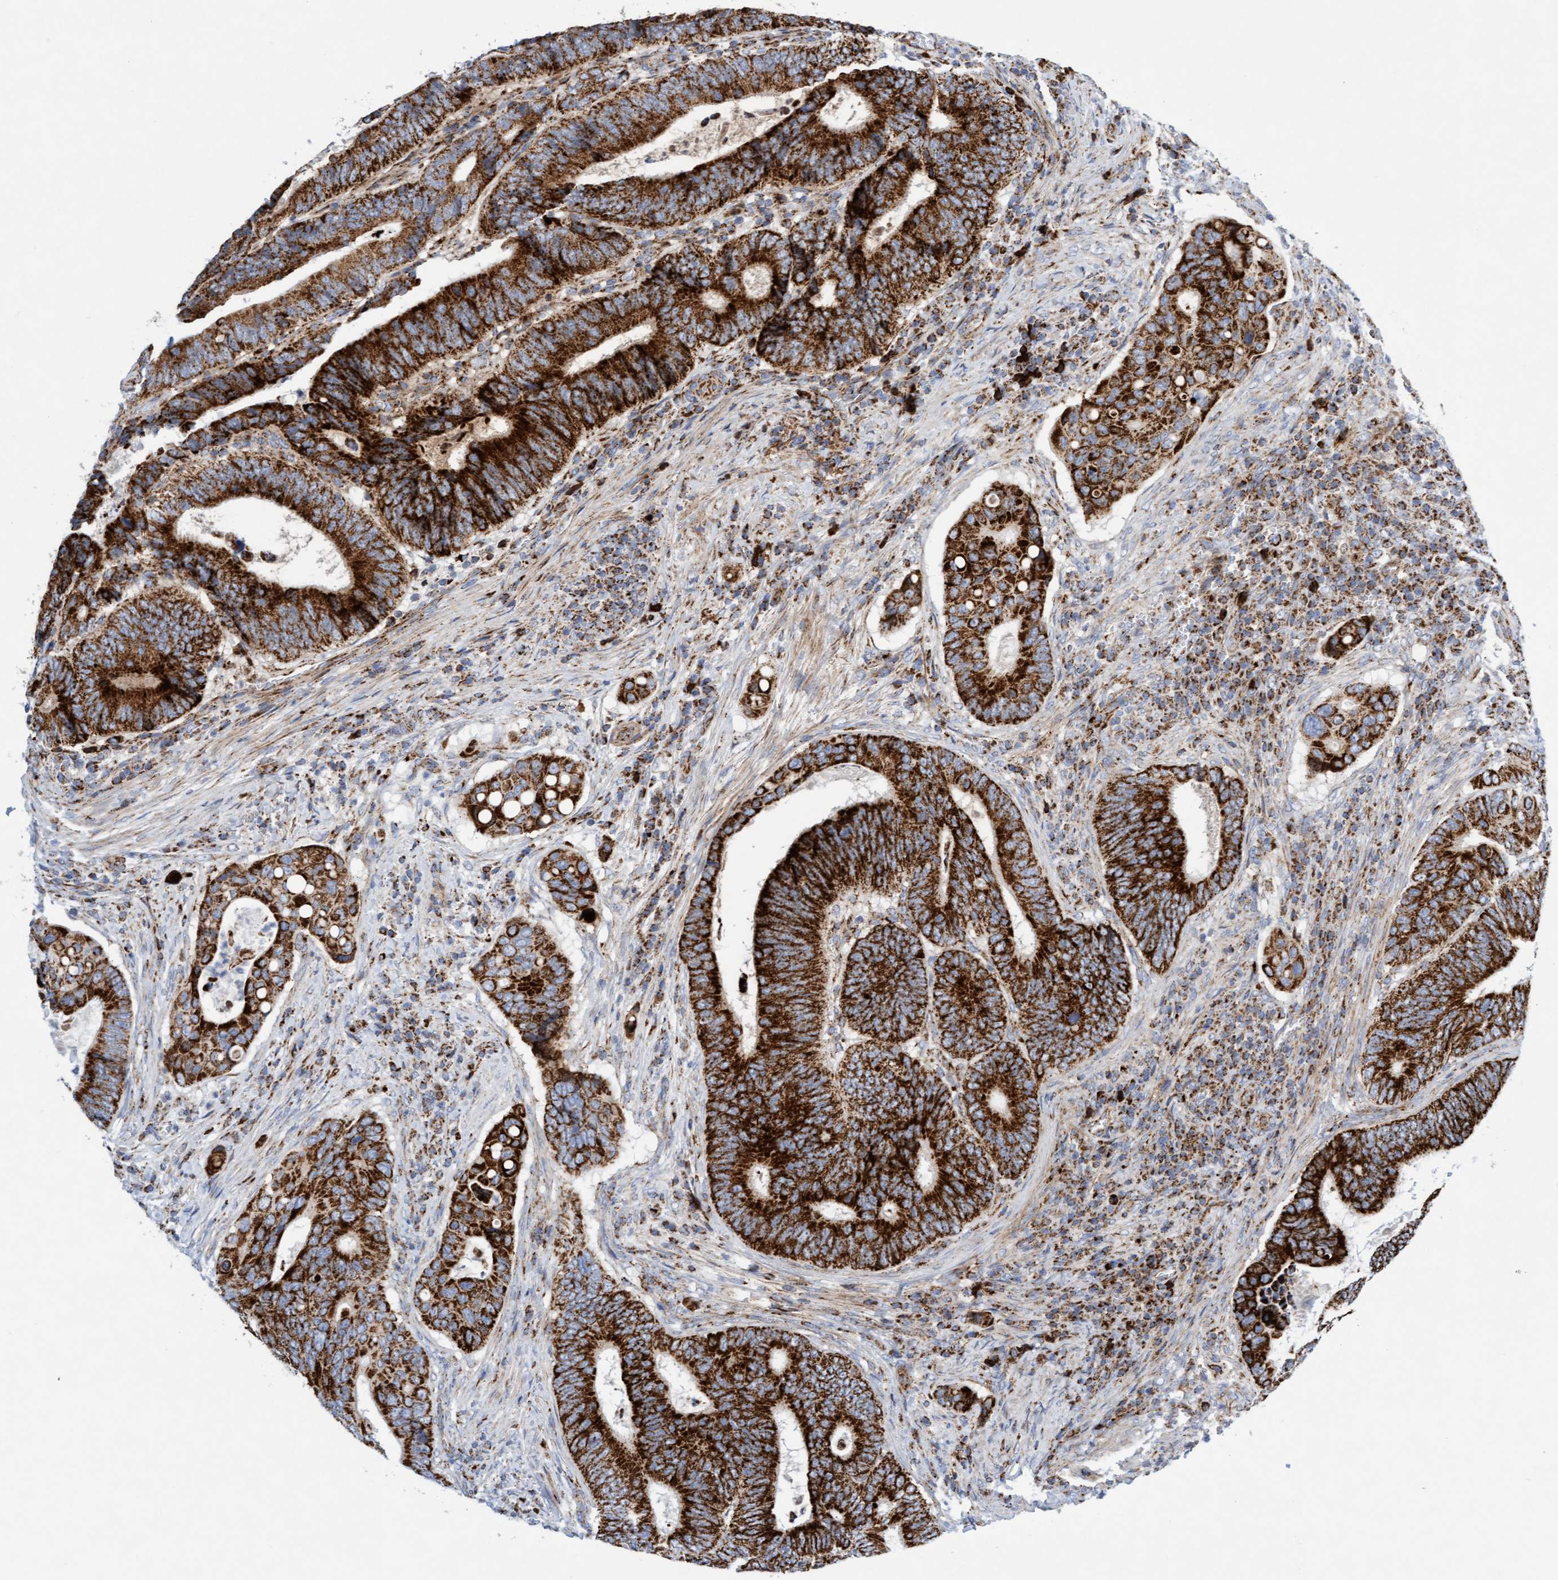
{"staining": {"intensity": "strong", "quantity": ">75%", "location": "cytoplasmic/membranous"}, "tissue": "colorectal cancer", "cell_type": "Tumor cells", "image_type": "cancer", "snomed": [{"axis": "morphology", "description": "Inflammation, NOS"}, {"axis": "morphology", "description": "Adenocarcinoma, NOS"}, {"axis": "topography", "description": "Colon"}], "caption": "Immunohistochemical staining of human colorectal cancer (adenocarcinoma) exhibits high levels of strong cytoplasmic/membranous expression in approximately >75% of tumor cells.", "gene": "GGTA1", "patient": {"sex": "male", "age": 72}}